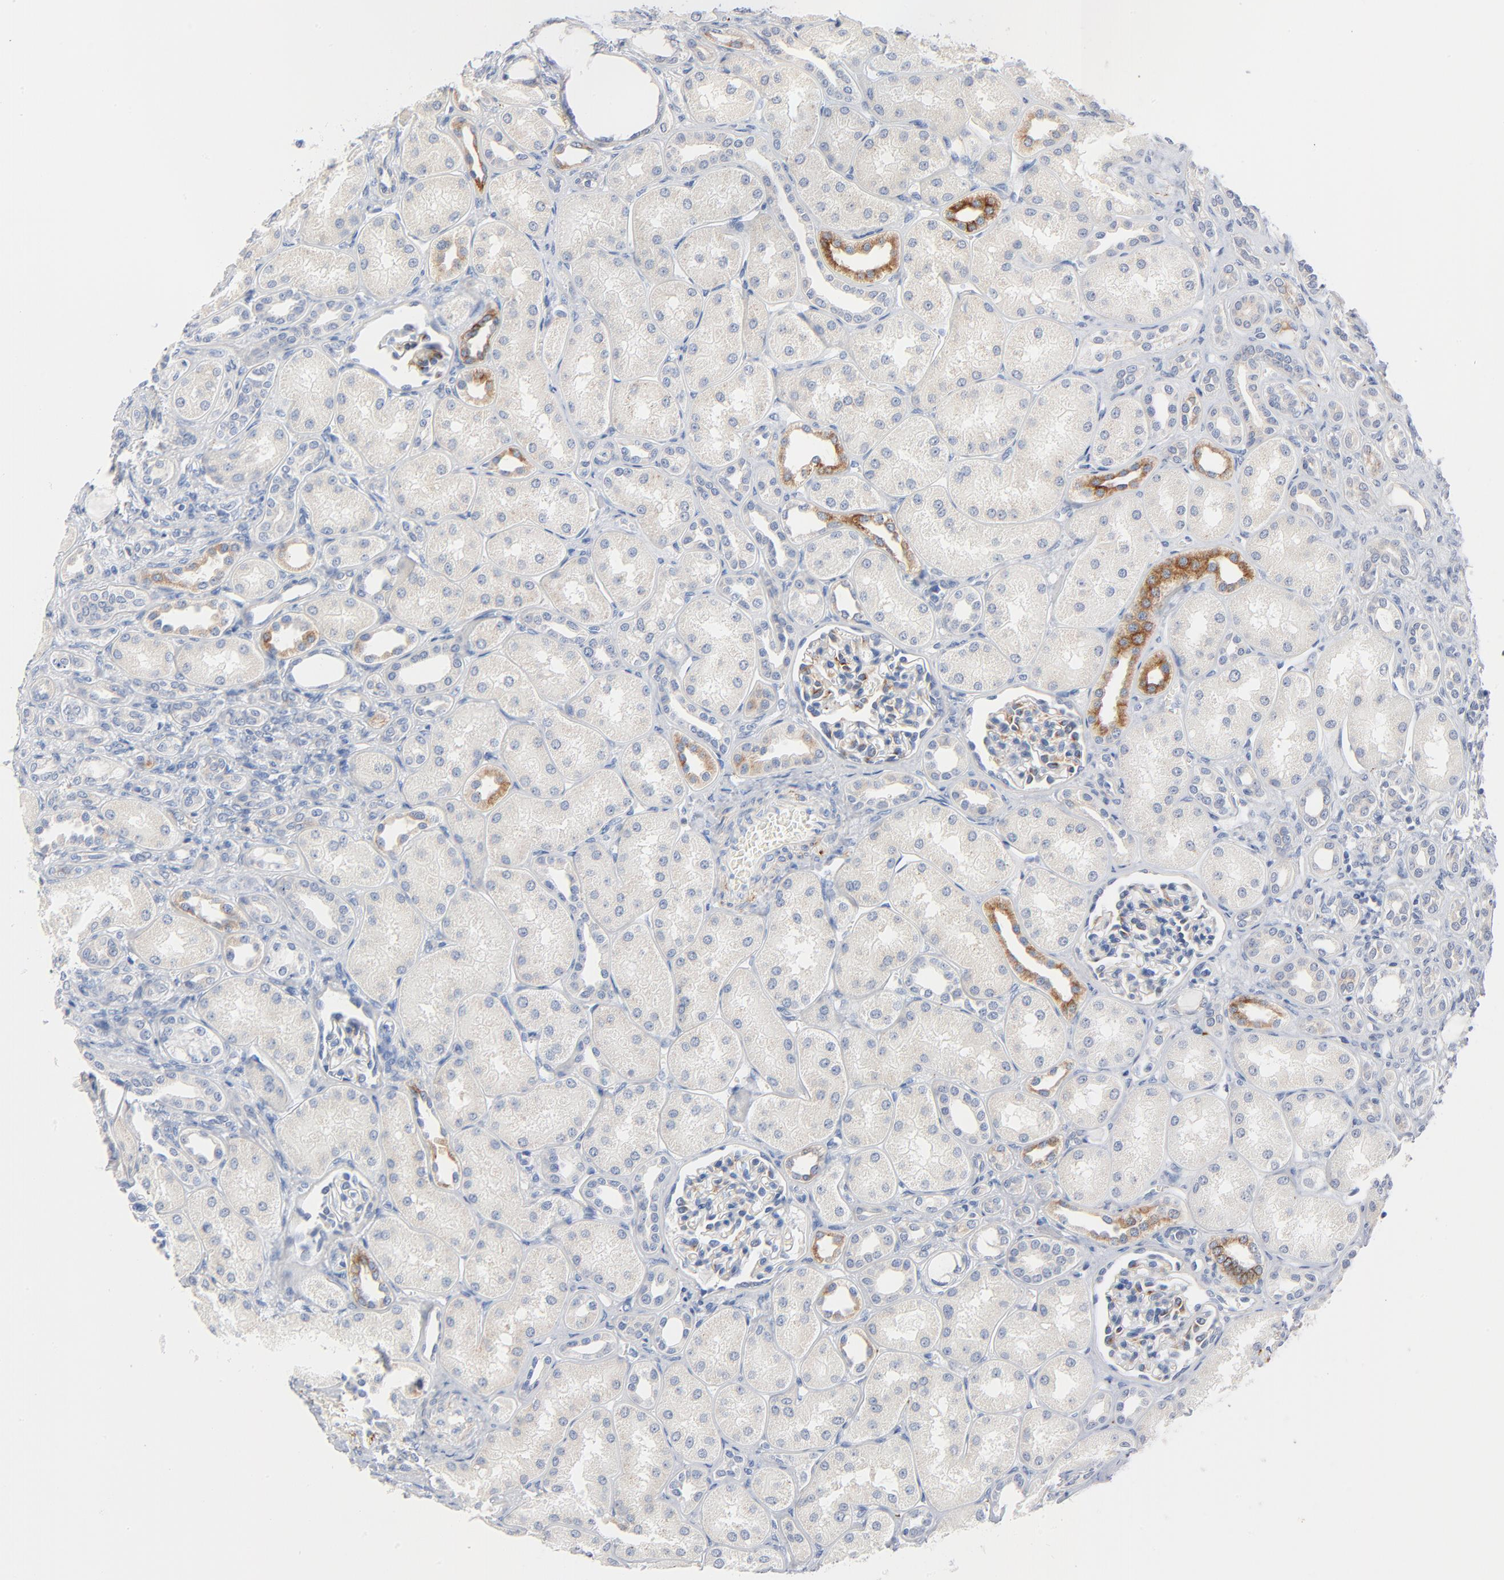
{"staining": {"intensity": "moderate", "quantity": "<25%", "location": "cytoplasmic/membranous"}, "tissue": "kidney", "cell_type": "Cells in glomeruli", "image_type": "normal", "snomed": [{"axis": "morphology", "description": "Normal tissue, NOS"}, {"axis": "topography", "description": "Kidney"}], "caption": "Immunohistochemical staining of benign kidney reveals low levels of moderate cytoplasmic/membranous expression in approximately <25% of cells in glomeruli.", "gene": "IFT43", "patient": {"sex": "male", "age": 7}}